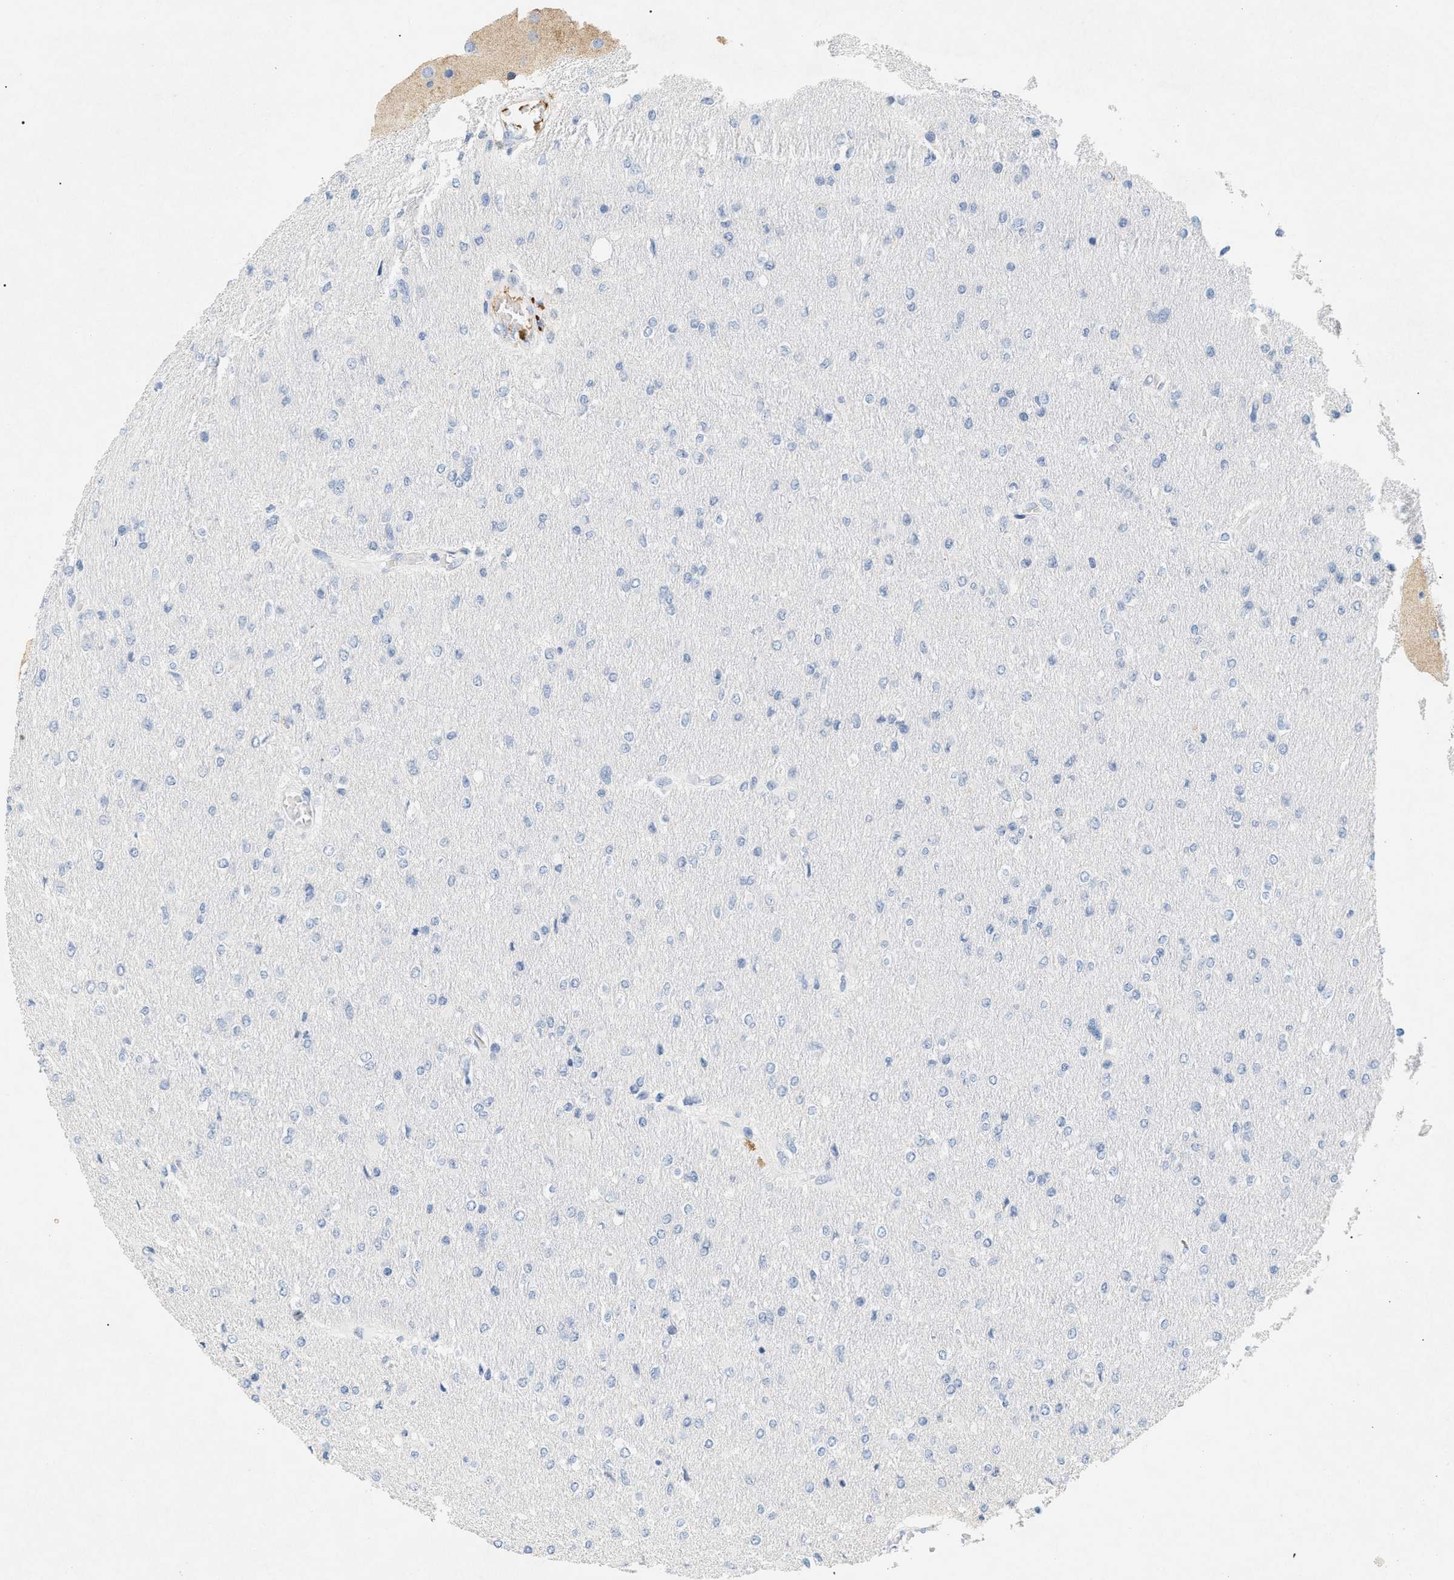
{"staining": {"intensity": "negative", "quantity": "none", "location": "none"}, "tissue": "glioma", "cell_type": "Tumor cells", "image_type": "cancer", "snomed": [{"axis": "morphology", "description": "Glioma, malignant, High grade"}, {"axis": "topography", "description": "Cerebral cortex"}], "caption": "A high-resolution photomicrograph shows immunohistochemistry (IHC) staining of glioma, which demonstrates no significant expression in tumor cells. (DAB immunohistochemistry (IHC) with hematoxylin counter stain).", "gene": "CFH", "patient": {"sex": "female", "age": 36}}